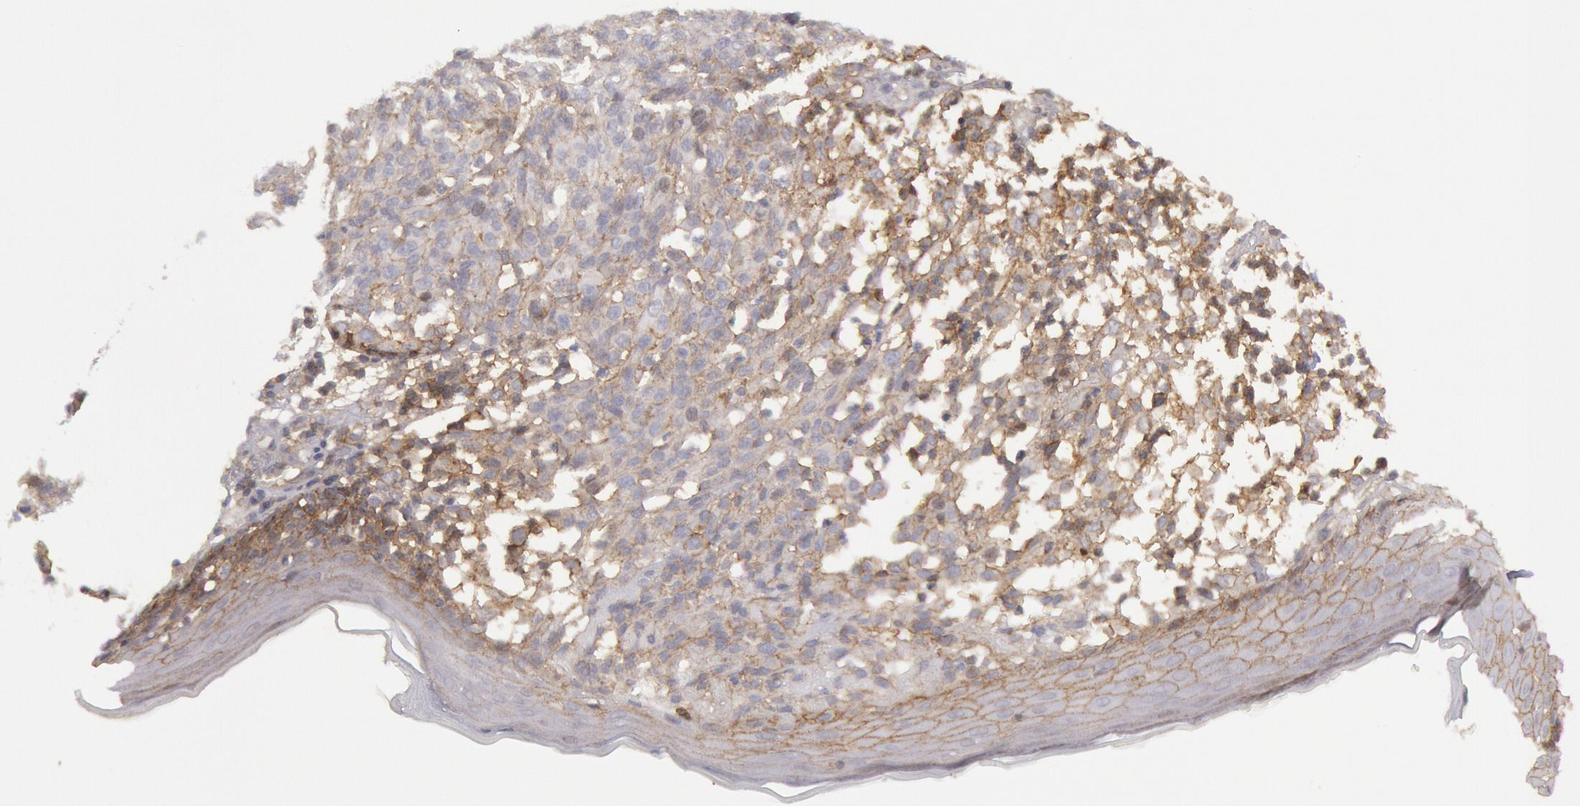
{"staining": {"intensity": "negative", "quantity": "none", "location": "none"}, "tissue": "melanoma", "cell_type": "Tumor cells", "image_type": "cancer", "snomed": [{"axis": "morphology", "description": "Malignant melanoma, NOS"}, {"axis": "topography", "description": "Skin"}], "caption": "An immunohistochemistry image of melanoma is shown. There is no staining in tumor cells of melanoma.", "gene": "STX4", "patient": {"sex": "female", "age": 49}}